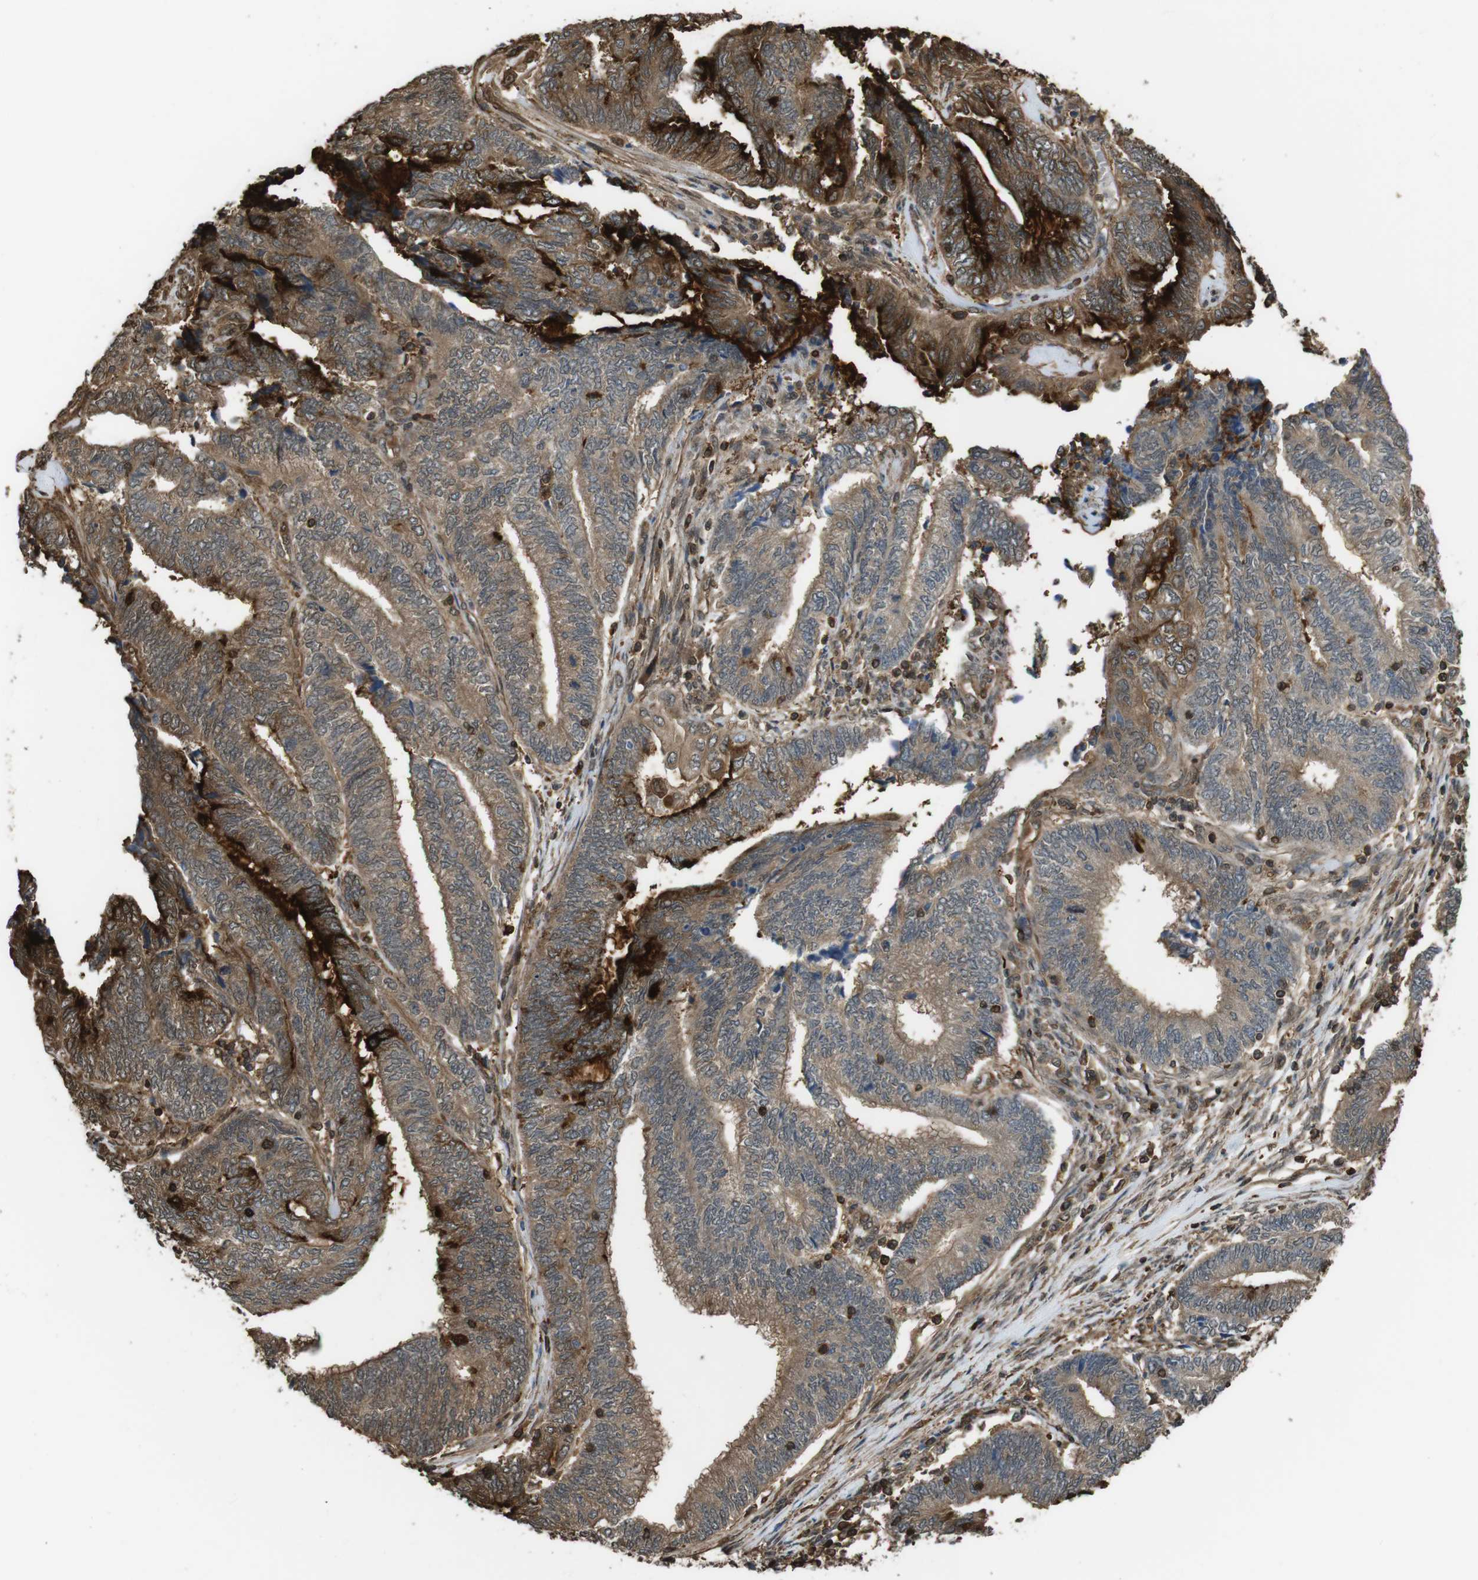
{"staining": {"intensity": "moderate", "quantity": ">75%", "location": "cytoplasmic/membranous"}, "tissue": "endometrial cancer", "cell_type": "Tumor cells", "image_type": "cancer", "snomed": [{"axis": "morphology", "description": "Adenocarcinoma, NOS"}, {"axis": "topography", "description": "Uterus"}, {"axis": "topography", "description": "Endometrium"}], "caption": "Tumor cells show moderate cytoplasmic/membranous expression in about >75% of cells in endometrial cancer. The protein is stained brown, and the nuclei are stained in blue (DAB IHC with brightfield microscopy, high magnification).", "gene": "ARHGDIA", "patient": {"sex": "female", "age": 70}}